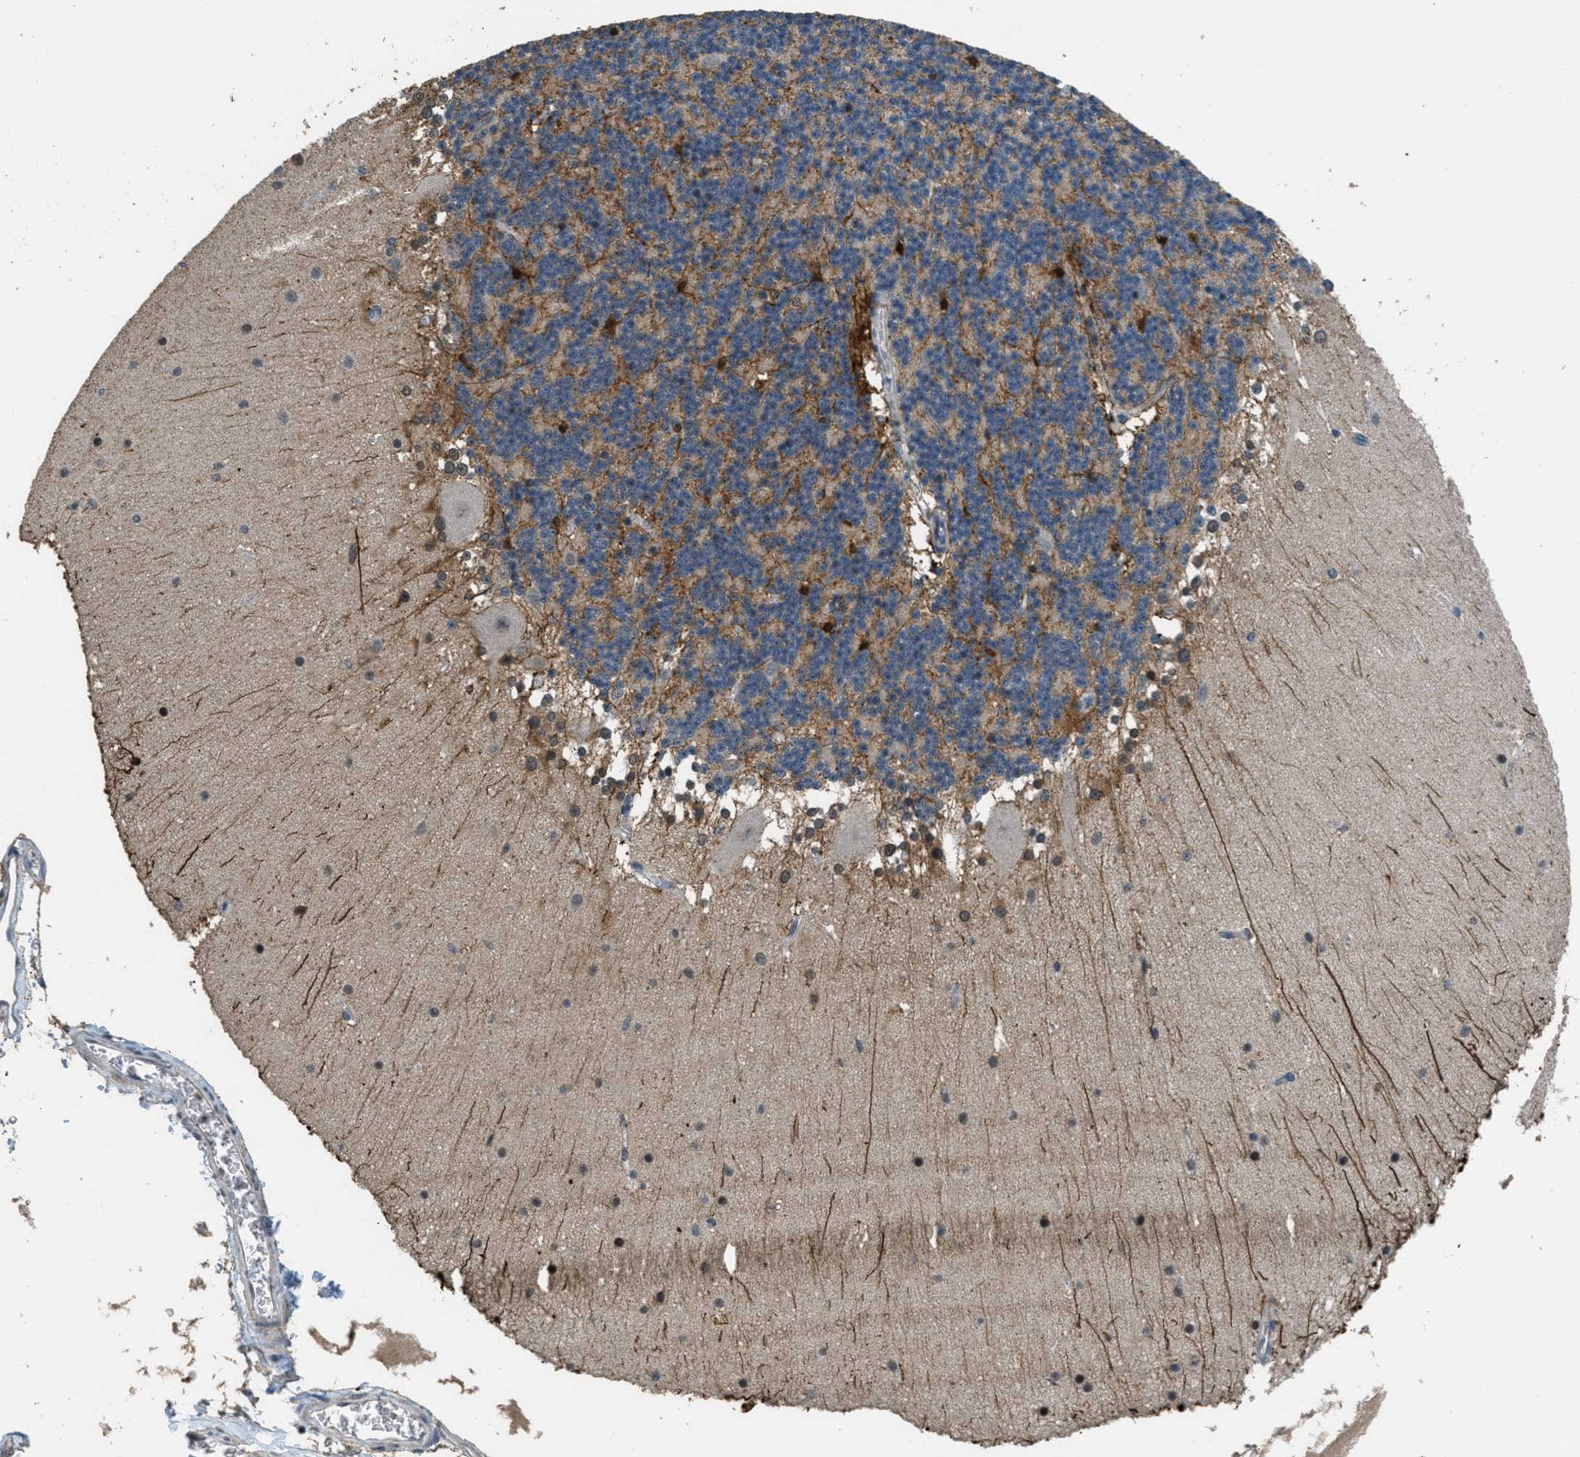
{"staining": {"intensity": "moderate", "quantity": "25%-75%", "location": "cytoplasmic/membranous"}, "tissue": "cerebellum", "cell_type": "Cells in granular layer", "image_type": "normal", "snomed": [{"axis": "morphology", "description": "Normal tissue, NOS"}, {"axis": "topography", "description": "Cerebellum"}], "caption": "Immunohistochemical staining of unremarkable human cerebellum demonstrates moderate cytoplasmic/membranous protein positivity in about 25%-75% of cells in granular layer. (DAB (3,3'-diaminobenzidine) IHC with brightfield microscopy, high magnification).", "gene": "NAT1", "patient": {"sex": "female", "age": 19}}